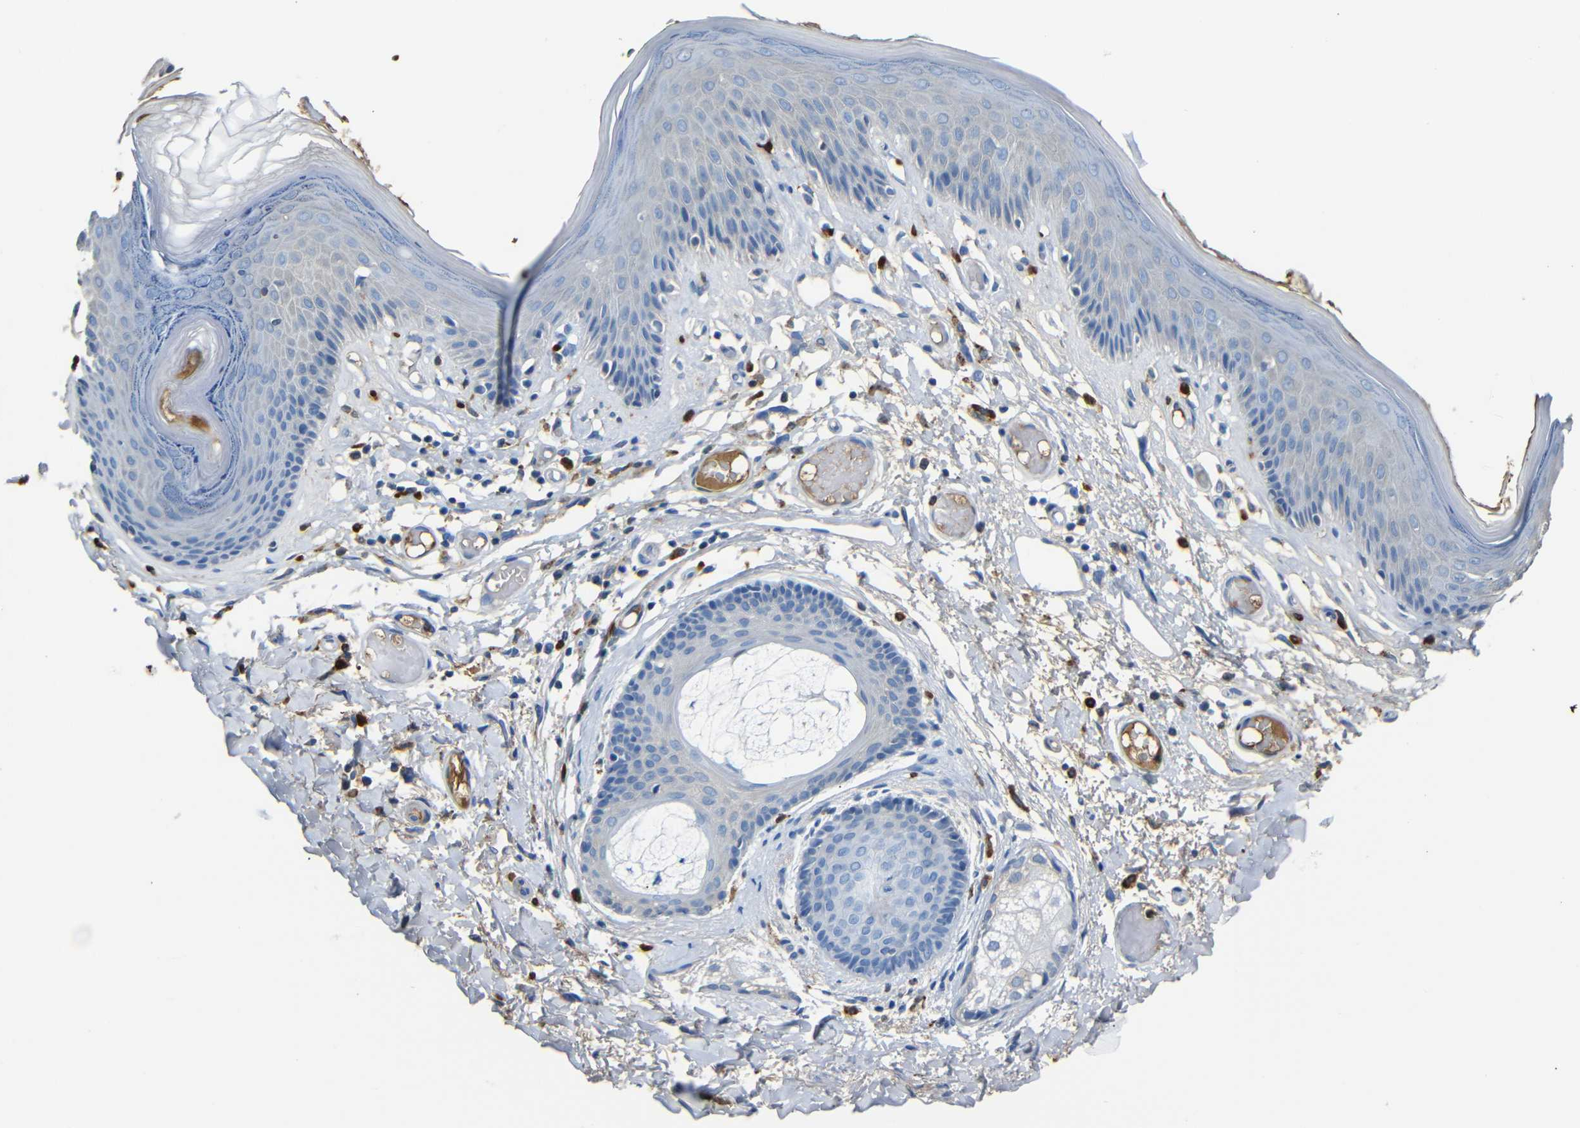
{"staining": {"intensity": "weak", "quantity": "<25%", "location": "cytoplasmic/membranous"}, "tissue": "skin", "cell_type": "Epidermal cells", "image_type": "normal", "snomed": [{"axis": "morphology", "description": "Normal tissue, NOS"}, {"axis": "topography", "description": "Vulva"}], "caption": "Immunohistochemistry image of normal skin: human skin stained with DAB reveals no significant protein expression in epidermal cells. (Brightfield microscopy of DAB (3,3'-diaminobenzidine) immunohistochemistry (IHC) at high magnification).", "gene": "SERPINA1", "patient": {"sex": "female", "age": 73}}